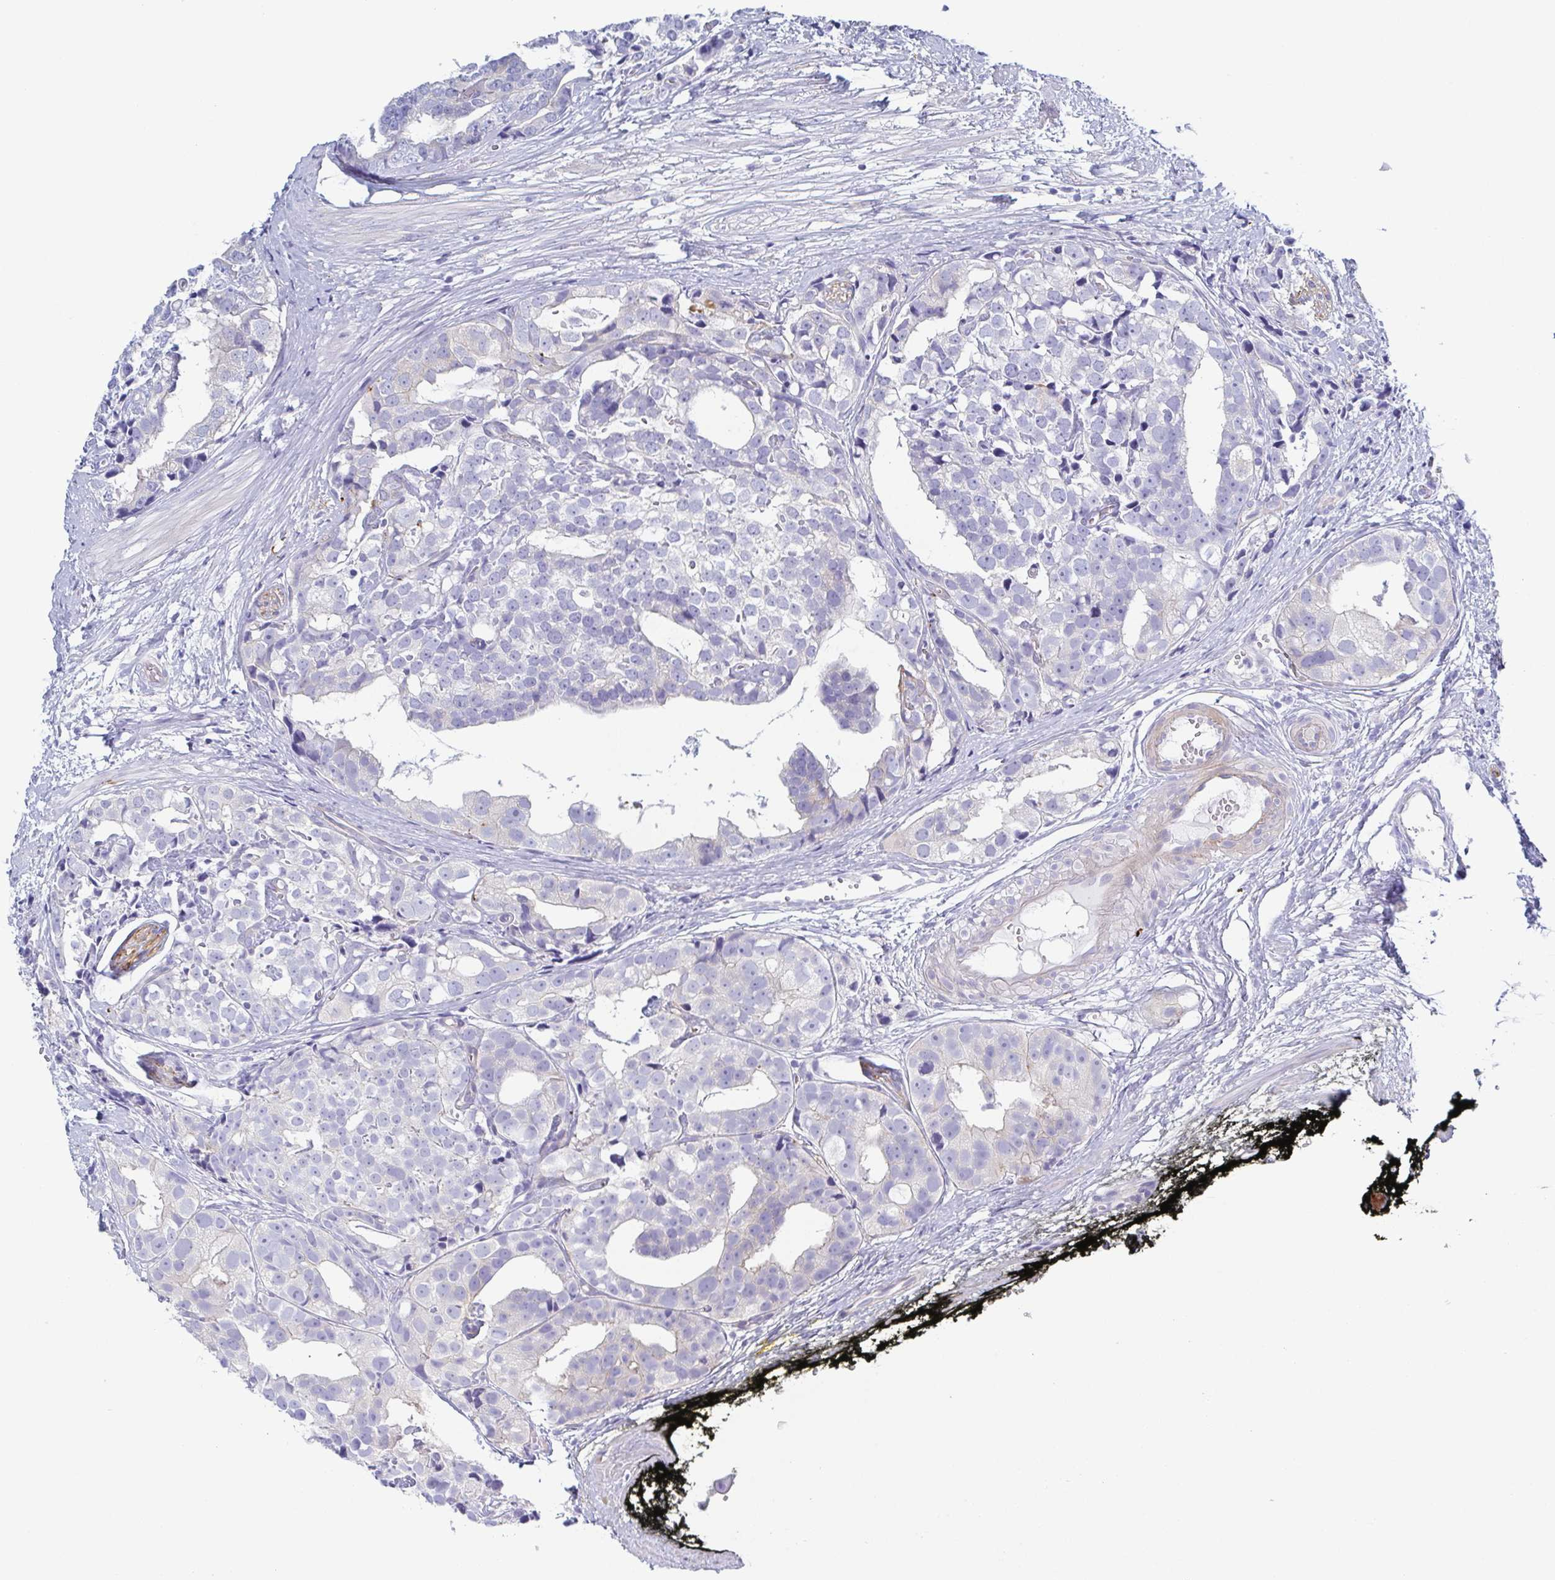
{"staining": {"intensity": "negative", "quantity": "none", "location": "none"}, "tissue": "prostate cancer", "cell_type": "Tumor cells", "image_type": "cancer", "snomed": [{"axis": "morphology", "description": "Adenocarcinoma, High grade"}, {"axis": "topography", "description": "Prostate"}], "caption": "Immunohistochemistry micrograph of neoplastic tissue: human prostate adenocarcinoma (high-grade) stained with DAB (3,3'-diaminobenzidine) reveals no significant protein staining in tumor cells. (Immunohistochemistry (ihc), brightfield microscopy, high magnification).", "gene": "DYNC1I1", "patient": {"sex": "male", "age": 71}}